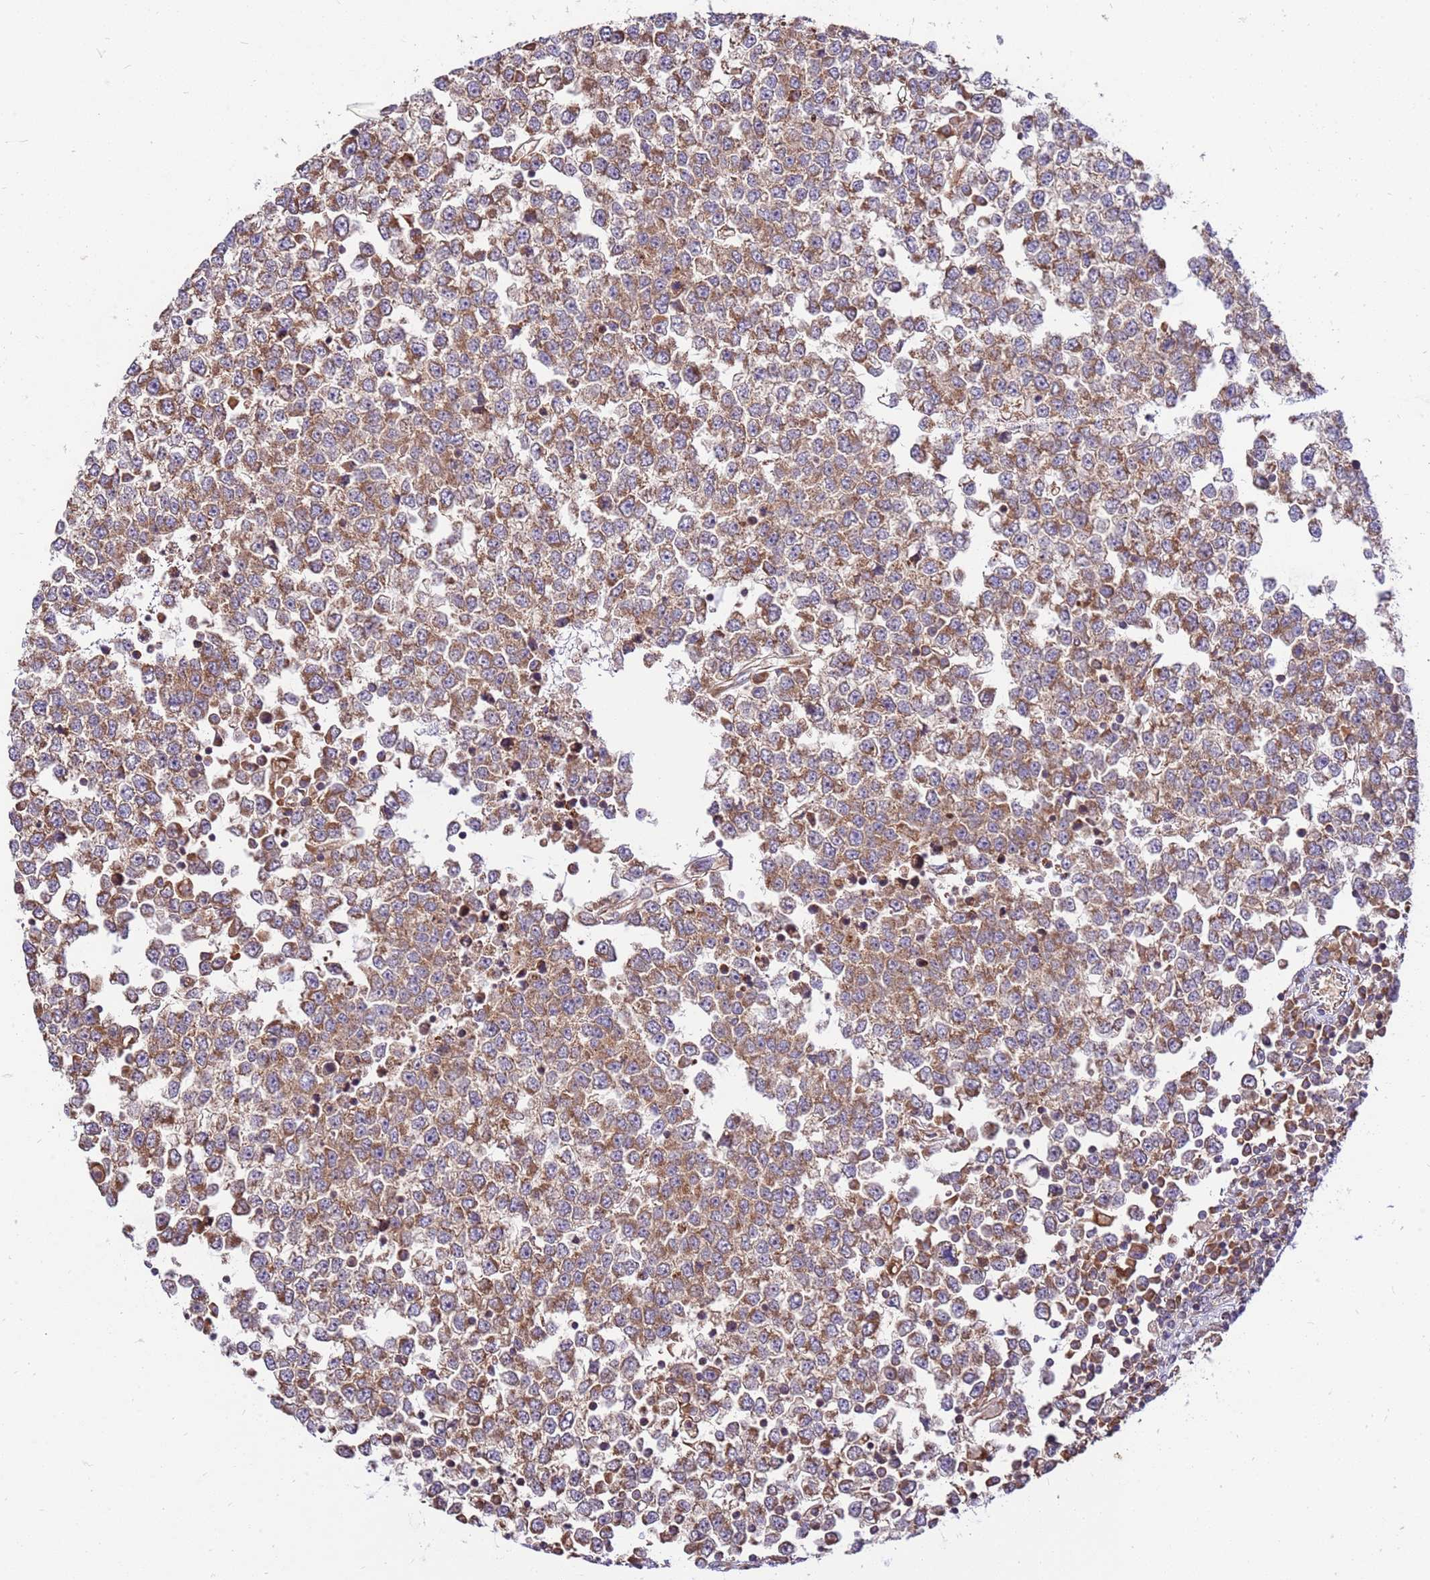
{"staining": {"intensity": "moderate", "quantity": ">75%", "location": "cytoplasmic/membranous"}, "tissue": "testis cancer", "cell_type": "Tumor cells", "image_type": "cancer", "snomed": [{"axis": "morphology", "description": "Seminoma, NOS"}, {"axis": "topography", "description": "Testis"}], "caption": "Tumor cells demonstrate medium levels of moderate cytoplasmic/membranous expression in about >75% of cells in seminoma (testis).", "gene": "SLC44A5", "patient": {"sex": "male", "age": 65}}